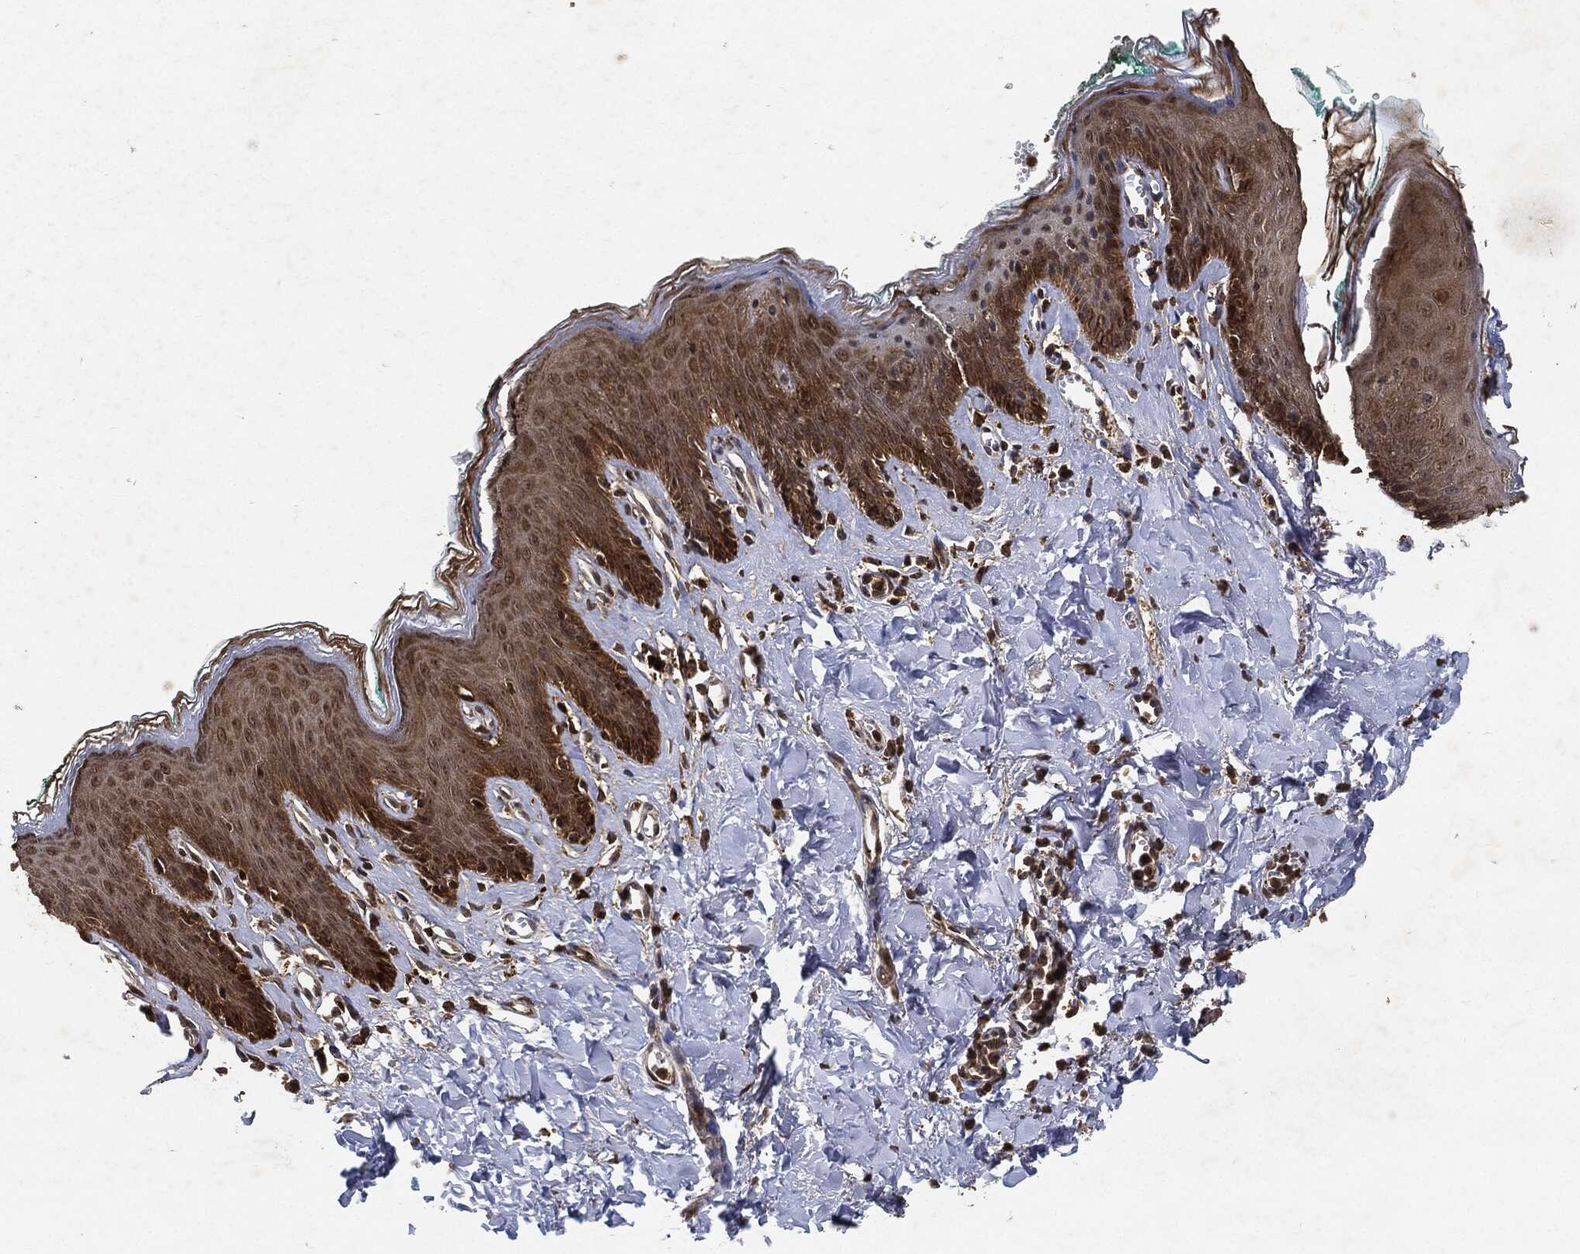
{"staining": {"intensity": "moderate", "quantity": ">75%", "location": "cytoplasmic/membranous,nuclear"}, "tissue": "skin", "cell_type": "Epidermal cells", "image_type": "normal", "snomed": [{"axis": "morphology", "description": "Normal tissue, NOS"}, {"axis": "topography", "description": "Vulva"}], "caption": "Immunohistochemical staining of normal skin reveals medium levels of moderate cytoplasmic/membranous,nuclear staining in about >75% of epidermal cells. Nuclei are stained in blue.", "gene": "ZNF226", "patient": {"sex": "female", "age": 66}}